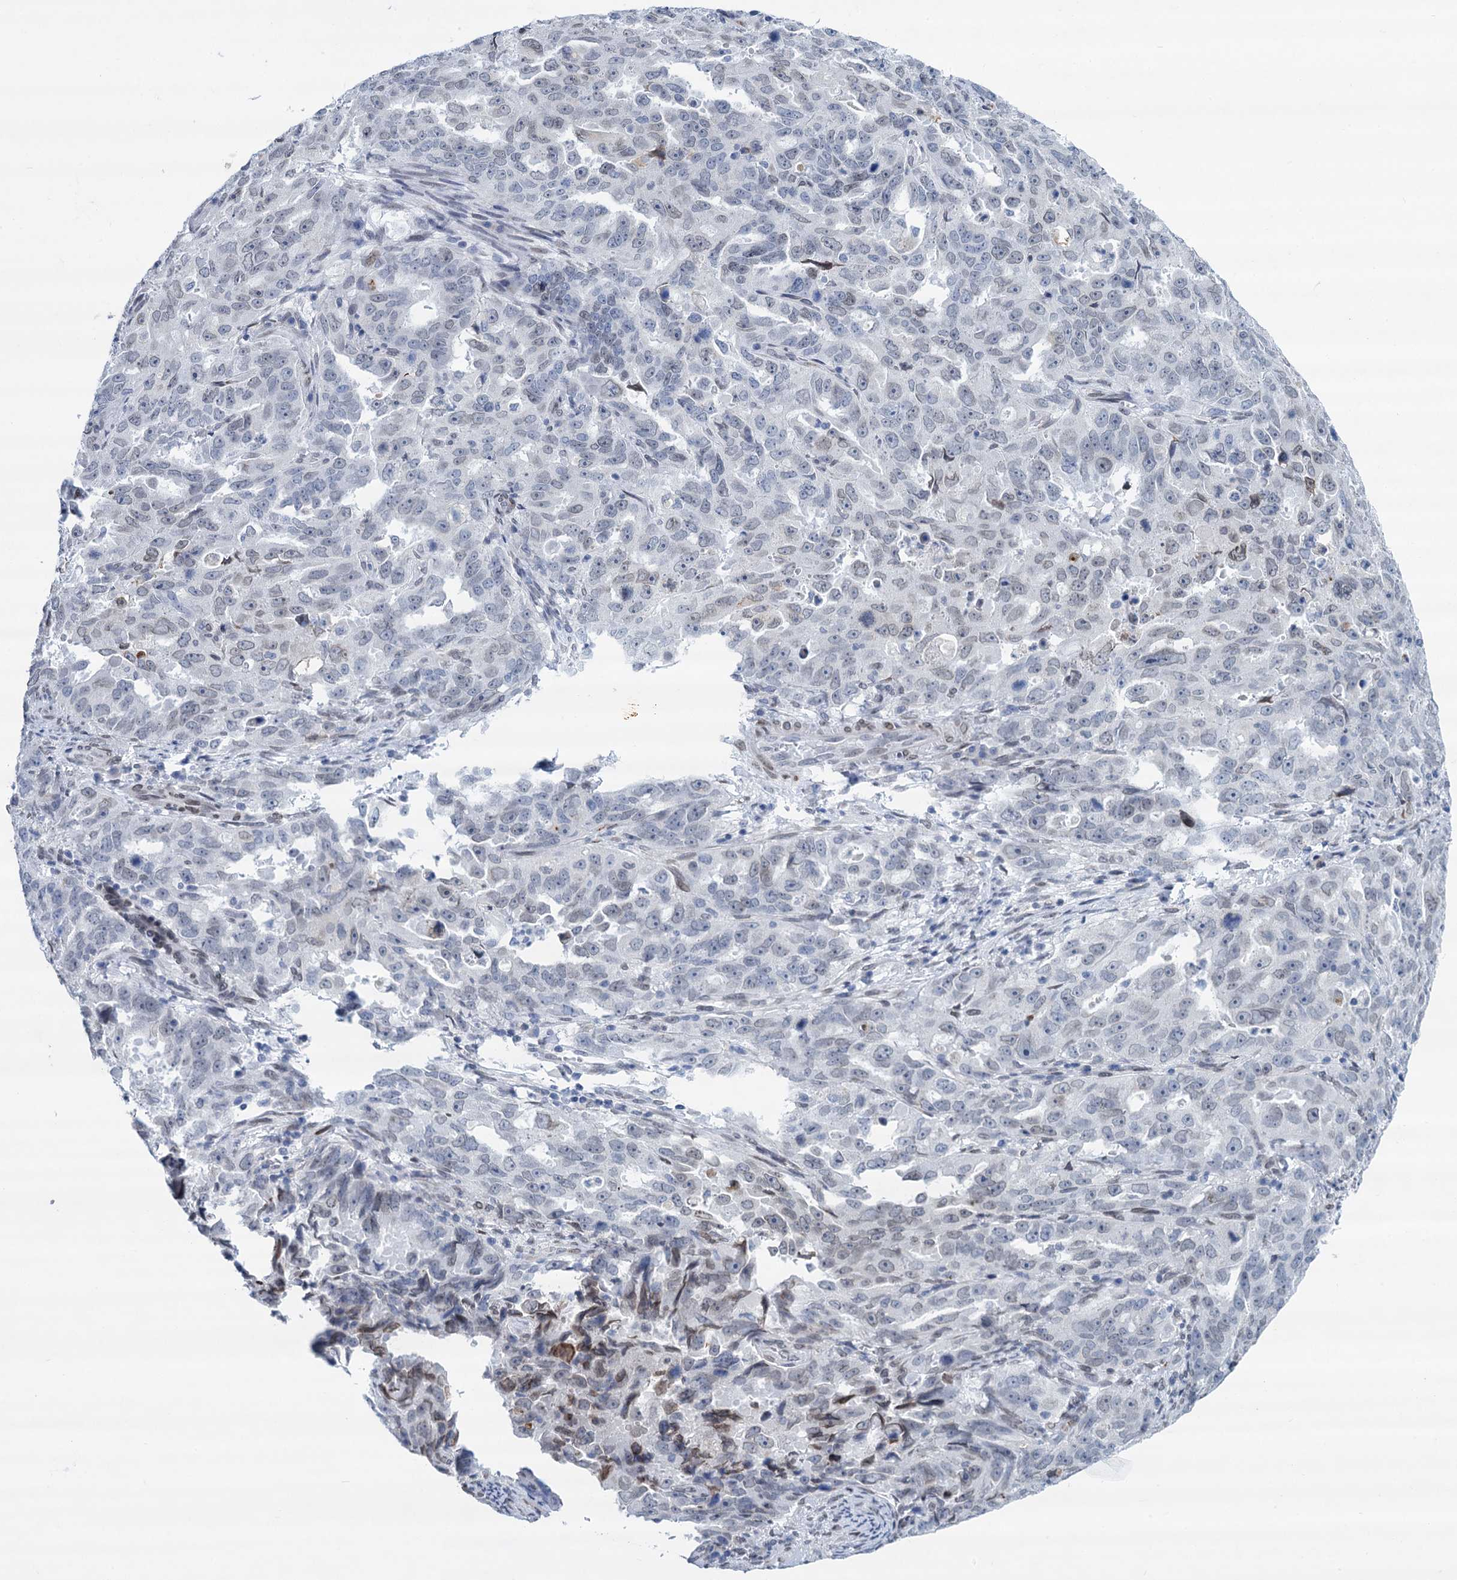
{"staining": {"intensity": "negative", "quantity": "none", "location": "none"}, "tissue": "endometrial cancer", "cell_type": "Tumor cells", "image_type": "cancer", "snomed": [{"axis": "morphology", "description": "Adenocarcinoma, NOS"}, {"axis": "topography", "description": "Endometrium"}], "caption": "Immunohistochemistry (IHC) histopathology image of adenocarcinoma (endometrial) stained for a protein (brown), which displays no staining in tumor cells. Nuclei are stained in blue.", "gene": "PRSS35", "patient": {"sex": "female", "age": 65}}